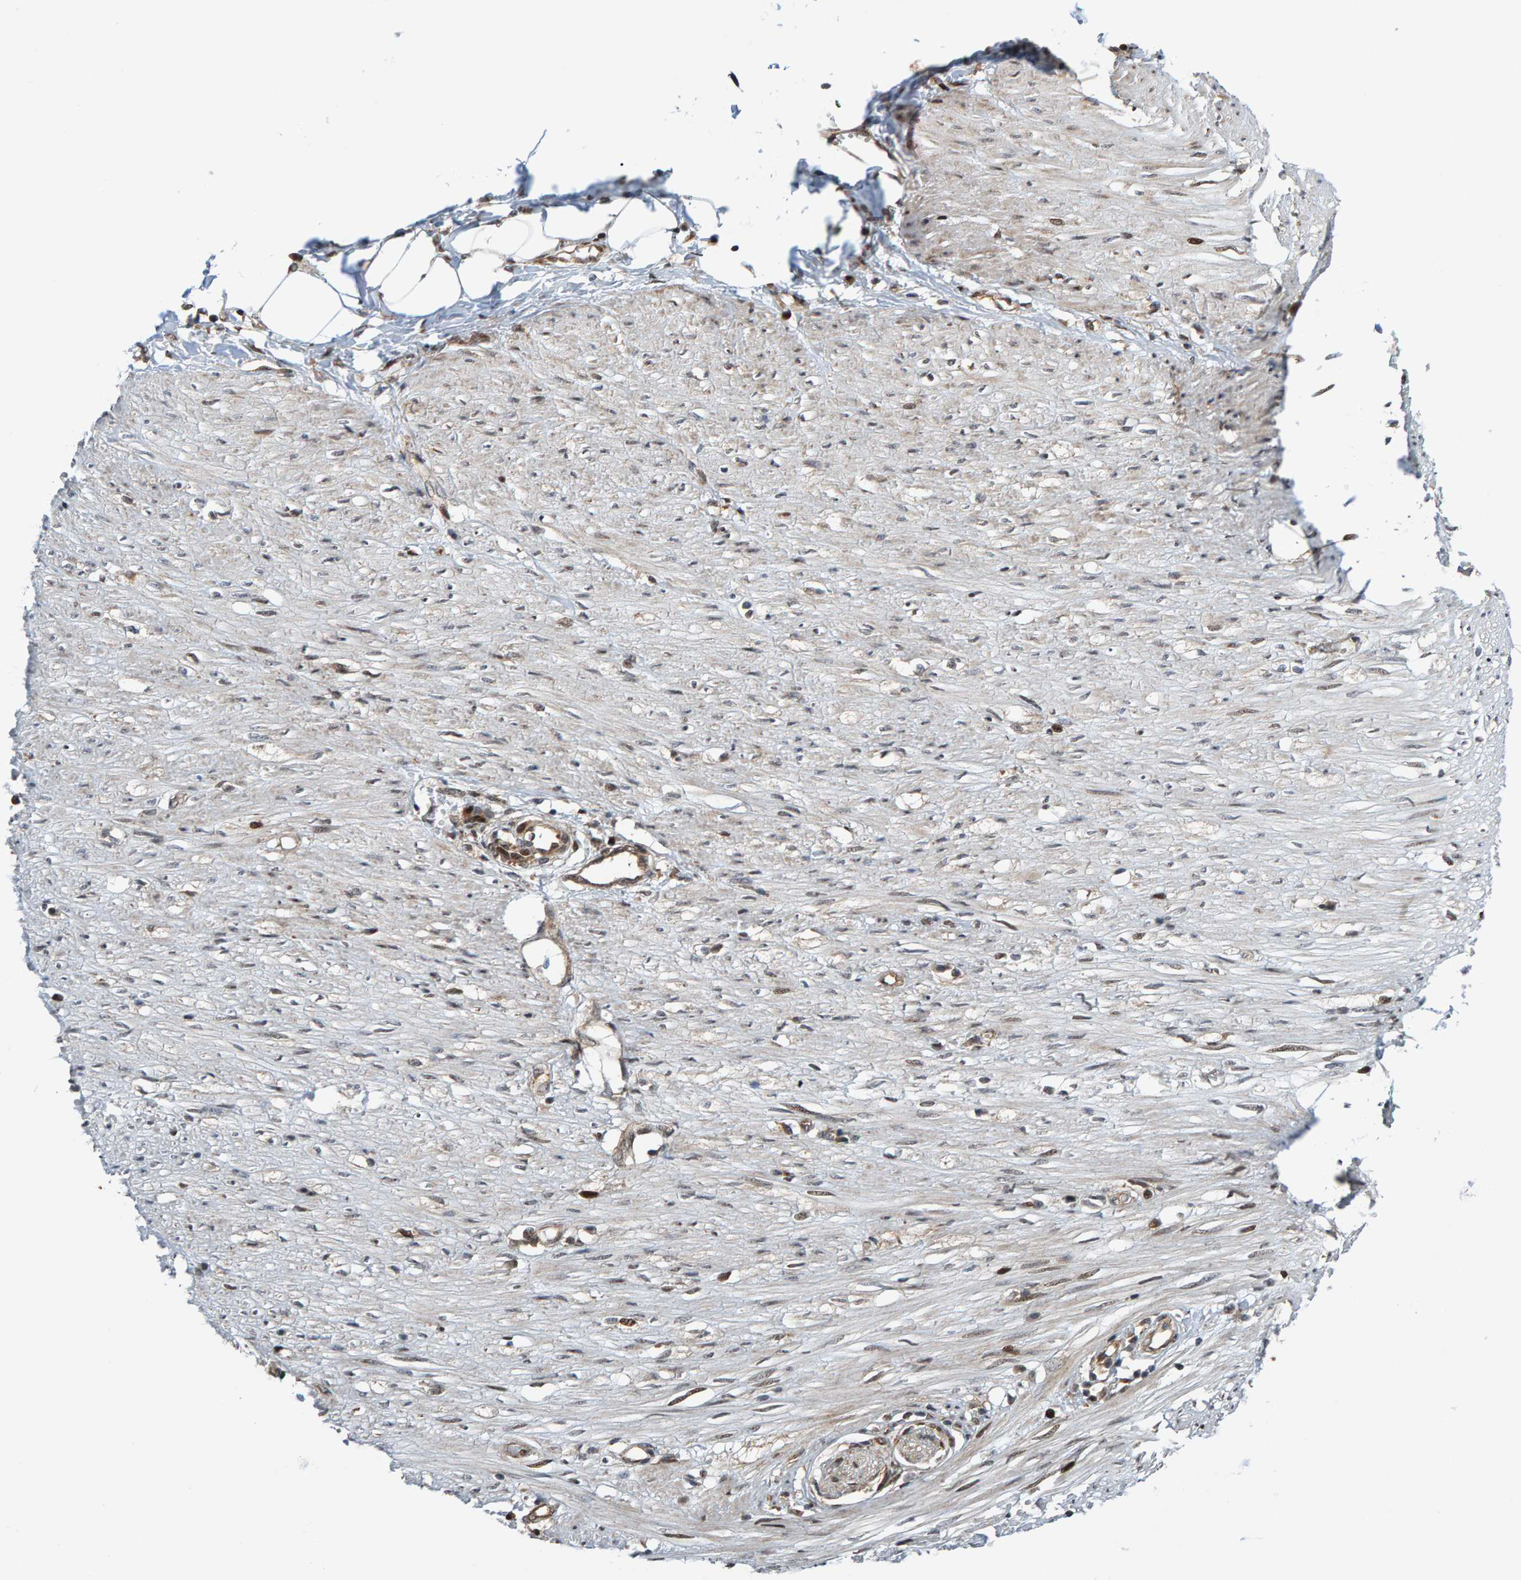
{"staining": {"intensity": "strong", "quantity": ">75%", "location": "cytoplasmic/membranous,nuclear"}, "tissue": "adipose tissue", "cell_type": "Adipocytes", "image_type": "normal", "snomed": [{"axis": "morphology", "description": "Normal tissue, NOS"}, {"axis": "morphology", "description": "Adenocarcinoma, NOS"}, {"axis": "topography", "description": "Colon"}, {"axis": "topography", "description": "Peripheral nerve tissue"}], "caption": "Unremarkable adipose tissue shows strong cytoplasmic/membranous,nuclear positivity in approximately >75% of adipocytes, visualized by immunohistochemistry. The protein is shown in brown color, while the nuclei are stained blue.", "gene": "ZNF366", "patient": {"sex": "male", "age": 14}}